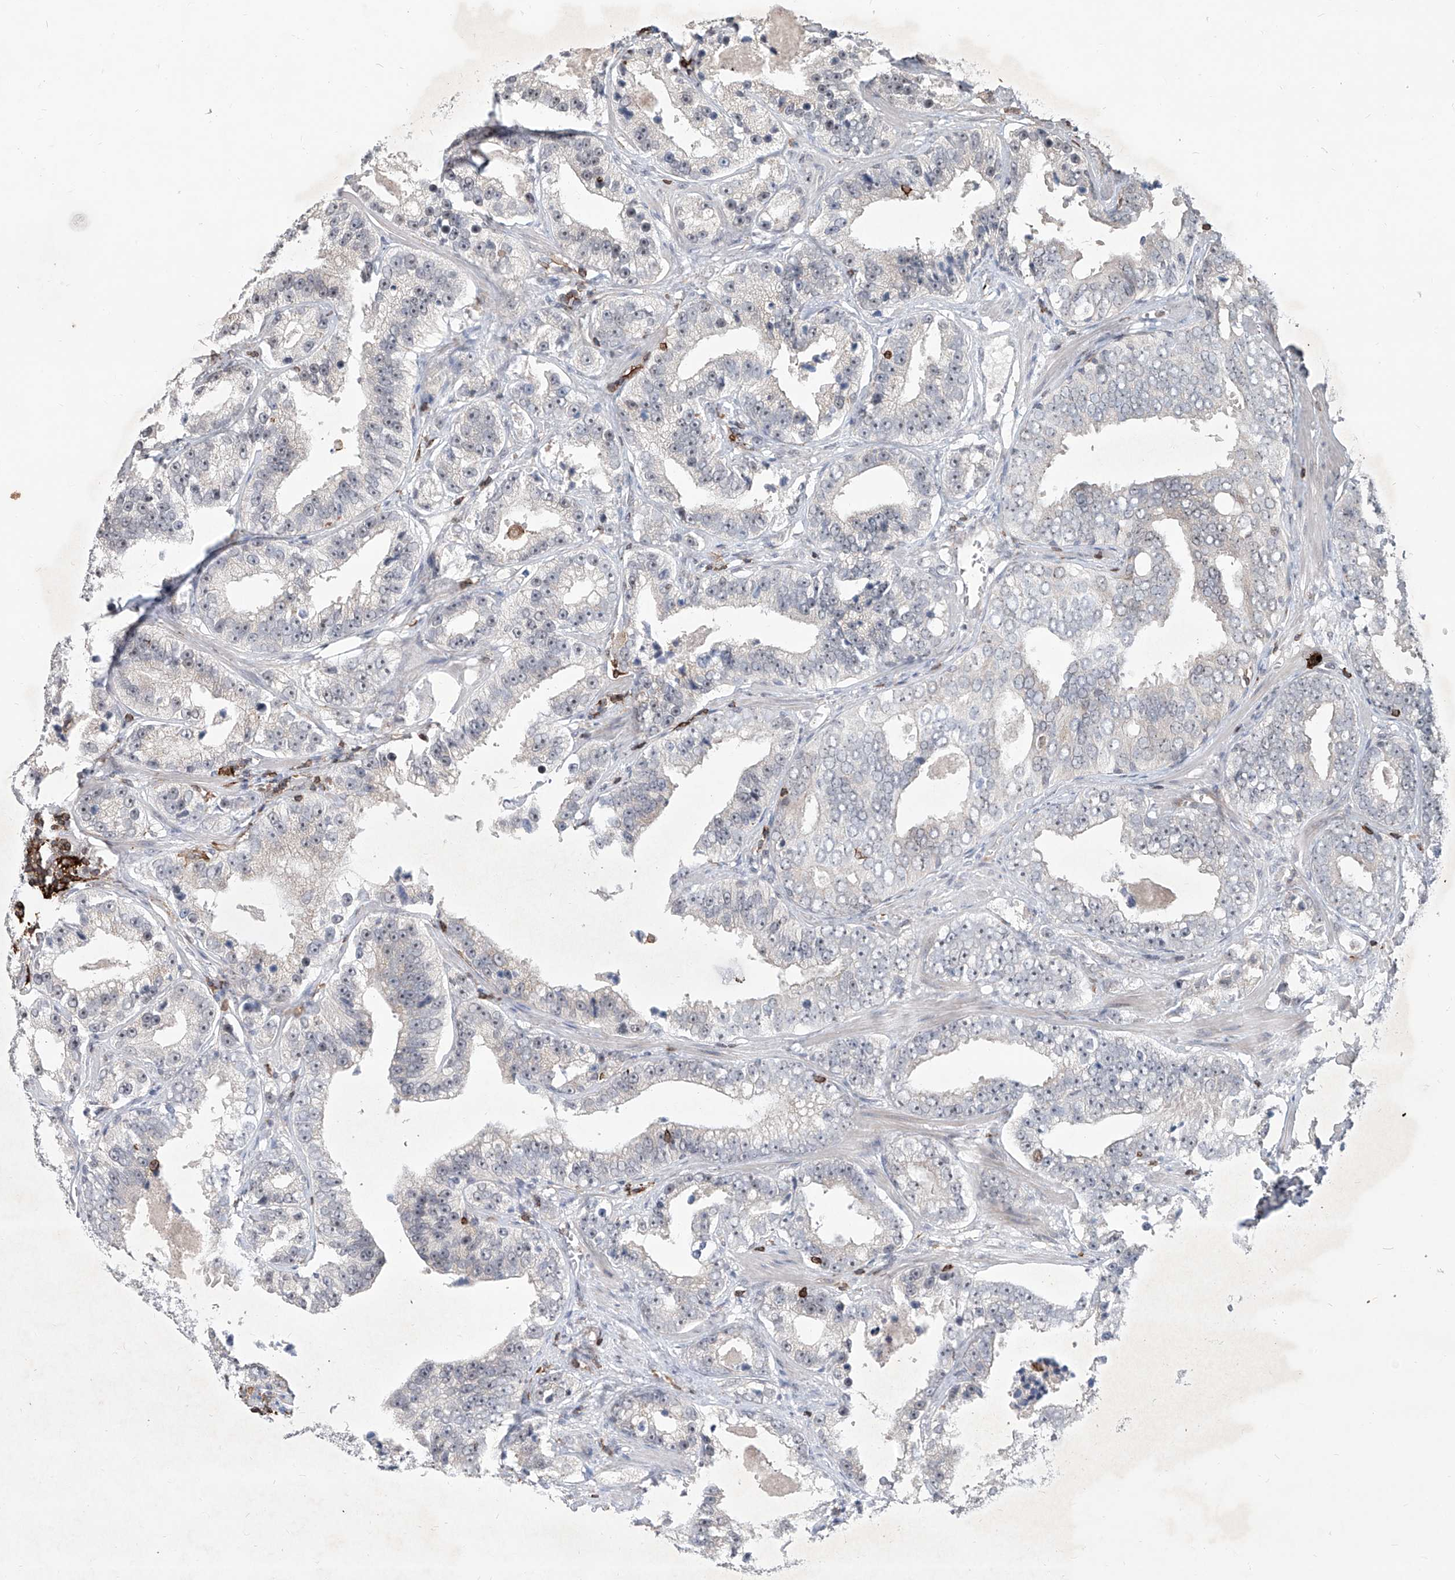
{"staining": {"intensity": "negative", "quantity": "none", "location": "none"}, "tissue": "prostate cancer", "cell_type": "Tumor cells", "image_type": "cancer", "snomed": [{"axis": "morphology", "description": "Adenocarcinoma, High grade"}, {"axis": "topography", "description": "Prostate"}], "caption": "Immunohistochemical staining of prostate cancer (high-grade adenocarcinoma) reveals no significant staining in tumor cells.", "gene": "ZBTB48", "patient": {"sex": "male", "age": 62}}